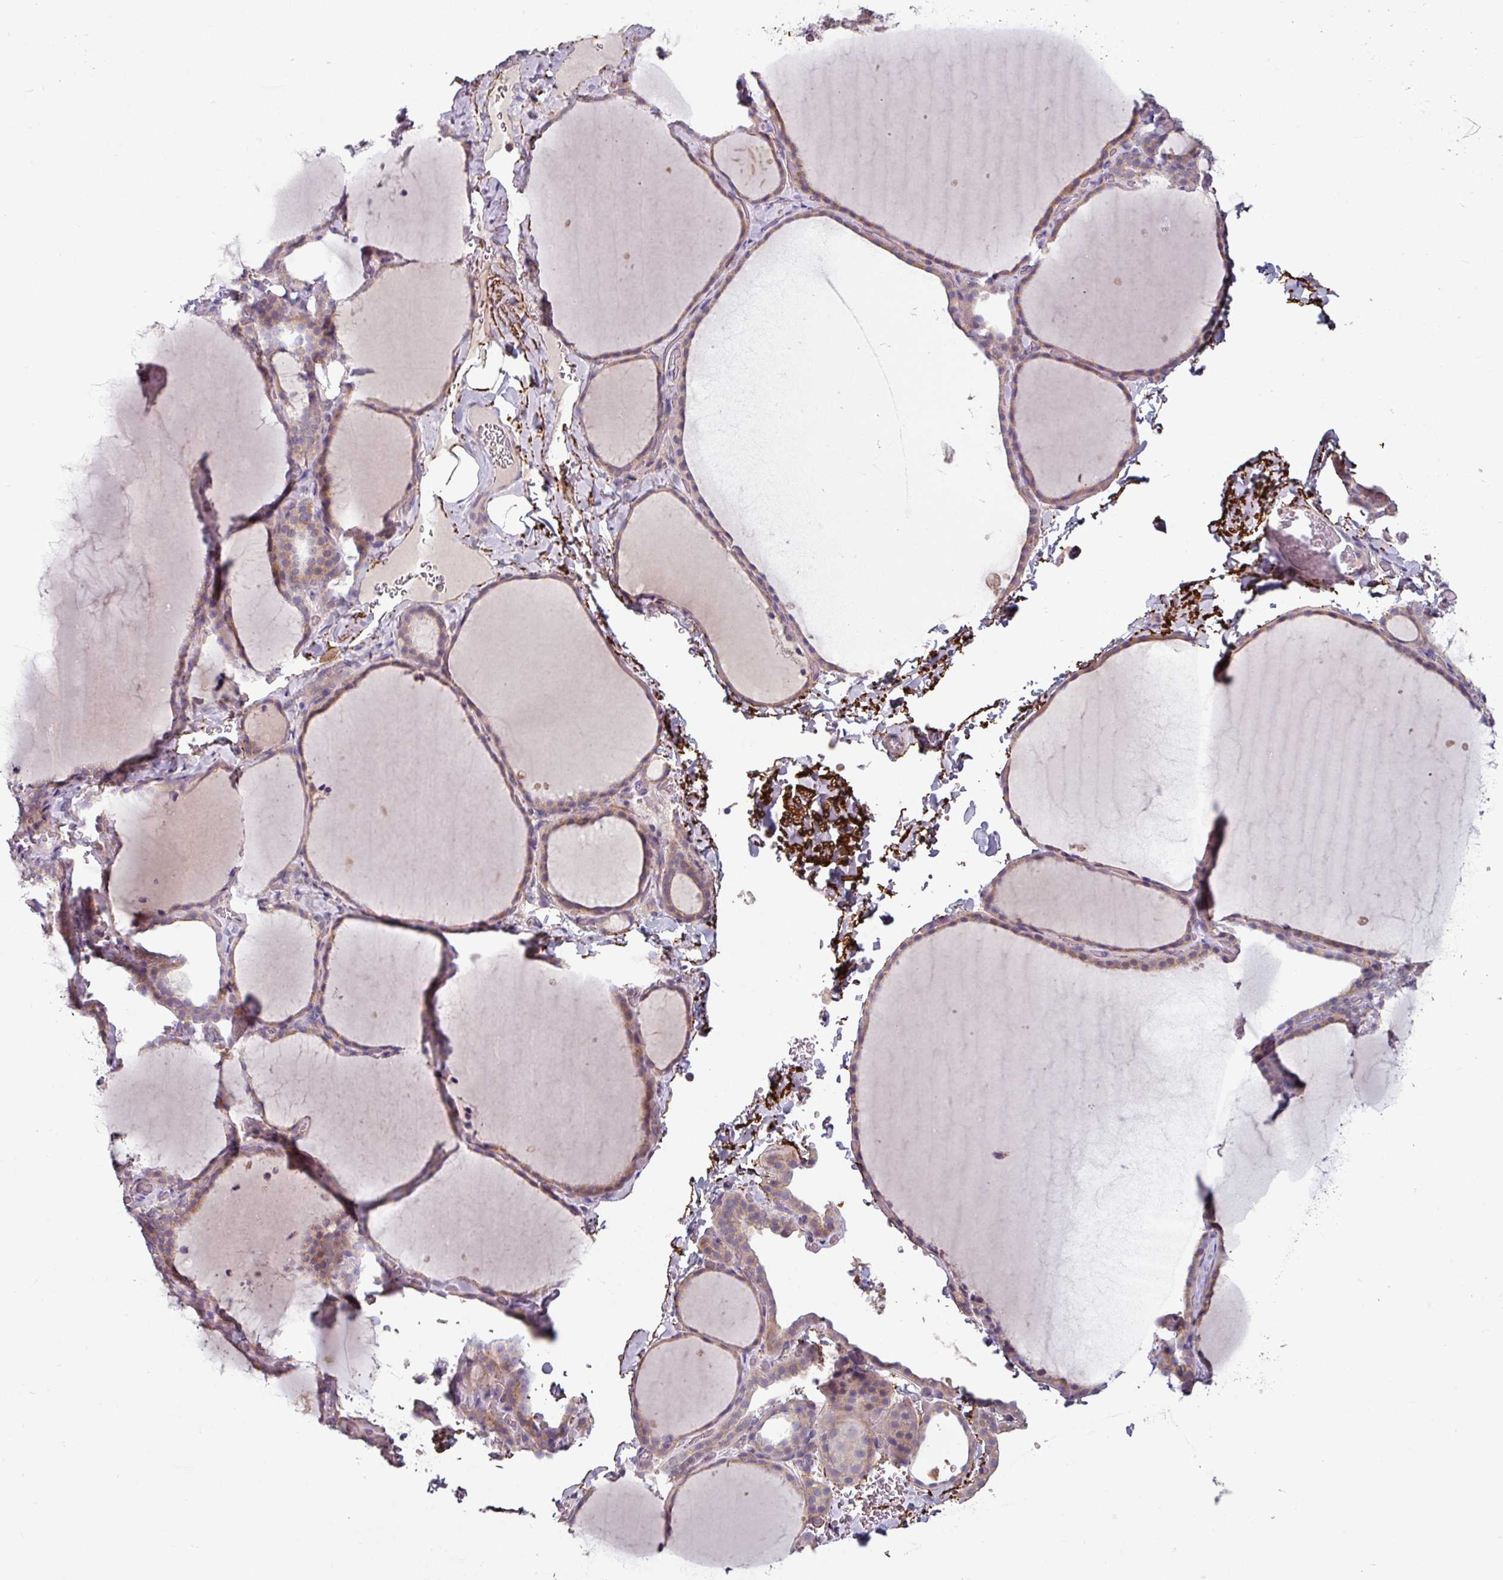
{"staining": {"intensity": "weak", "quantity": "25%-75%", "location": "cytoplasmic/membranous"}, "tissue": "thyroid gland", "cell_type": "Glandular cells", "image_type": "normal", "snomed": [{"axis": "morphology", "description": "Normal tissue, NOS"}, {"axis": "topography", "description": "Thyroid gland"}], "caption": "Immunohistochemical staining of normal thyroid gland reveals weak cytoplasmic/membranous protein staining in approximately 25%-75% of glandular cells.", "gene": "MTMR14", "patient": {"sex": "female", "age": 22}}